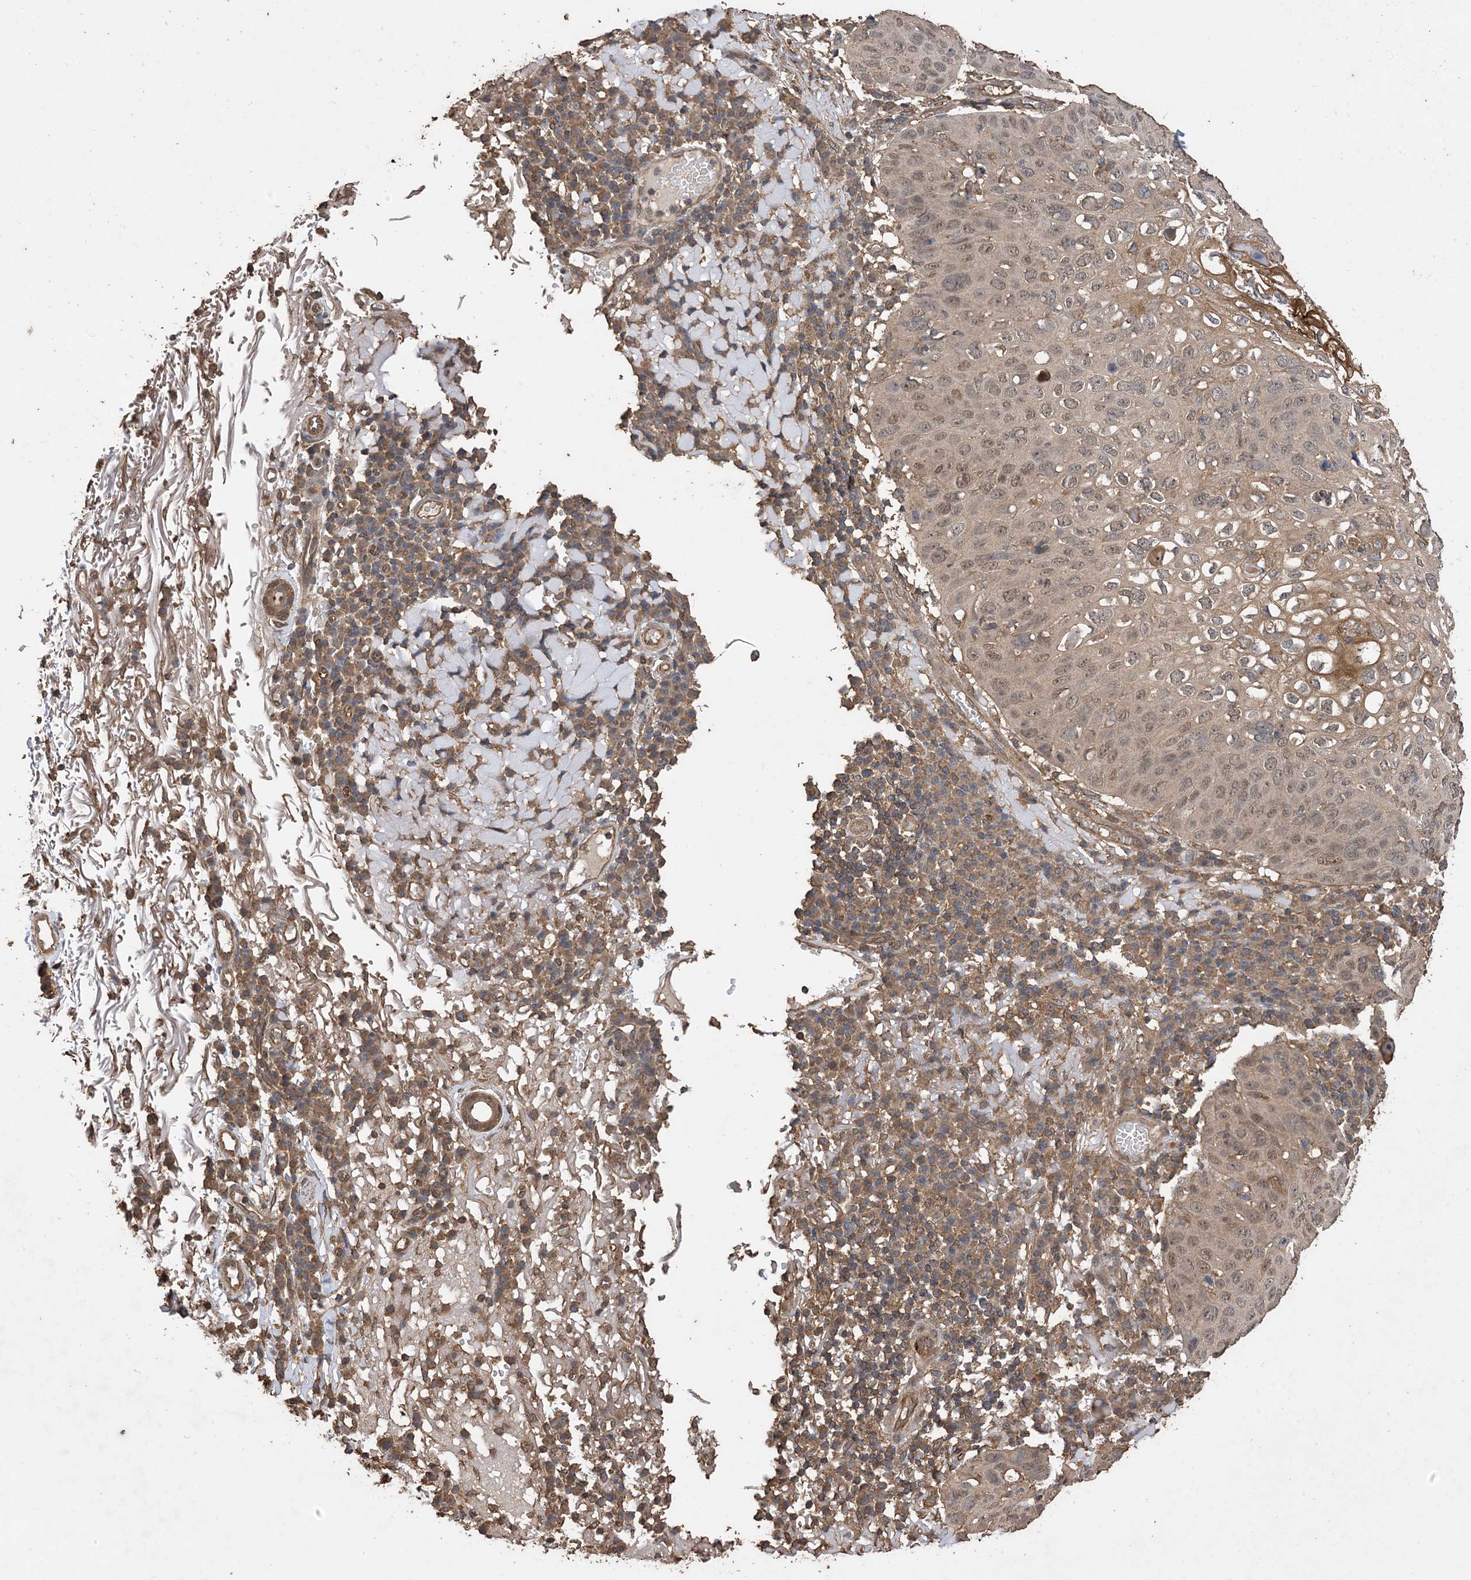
{"staining": {"intensity": "weak", "quantity": ">75%", "location": "cytoplasmic/membranous,nuclear"}, "tissue": "skin cancer", "cell_type": "Tumor cells", "image_type": "cancer", "snomed": [{"axis": "morphology", "description": "Squamous cell carcinoma, NOS"}, {"axis": "topography", "description": "Skin"}], "caption": "Squamous cell carcinoma (skin) stained with a protein marker exhibits weak staining in tumor cells.", "gene": "ZKSCAN5", "patient": {"sex": "female", "age": 90}}